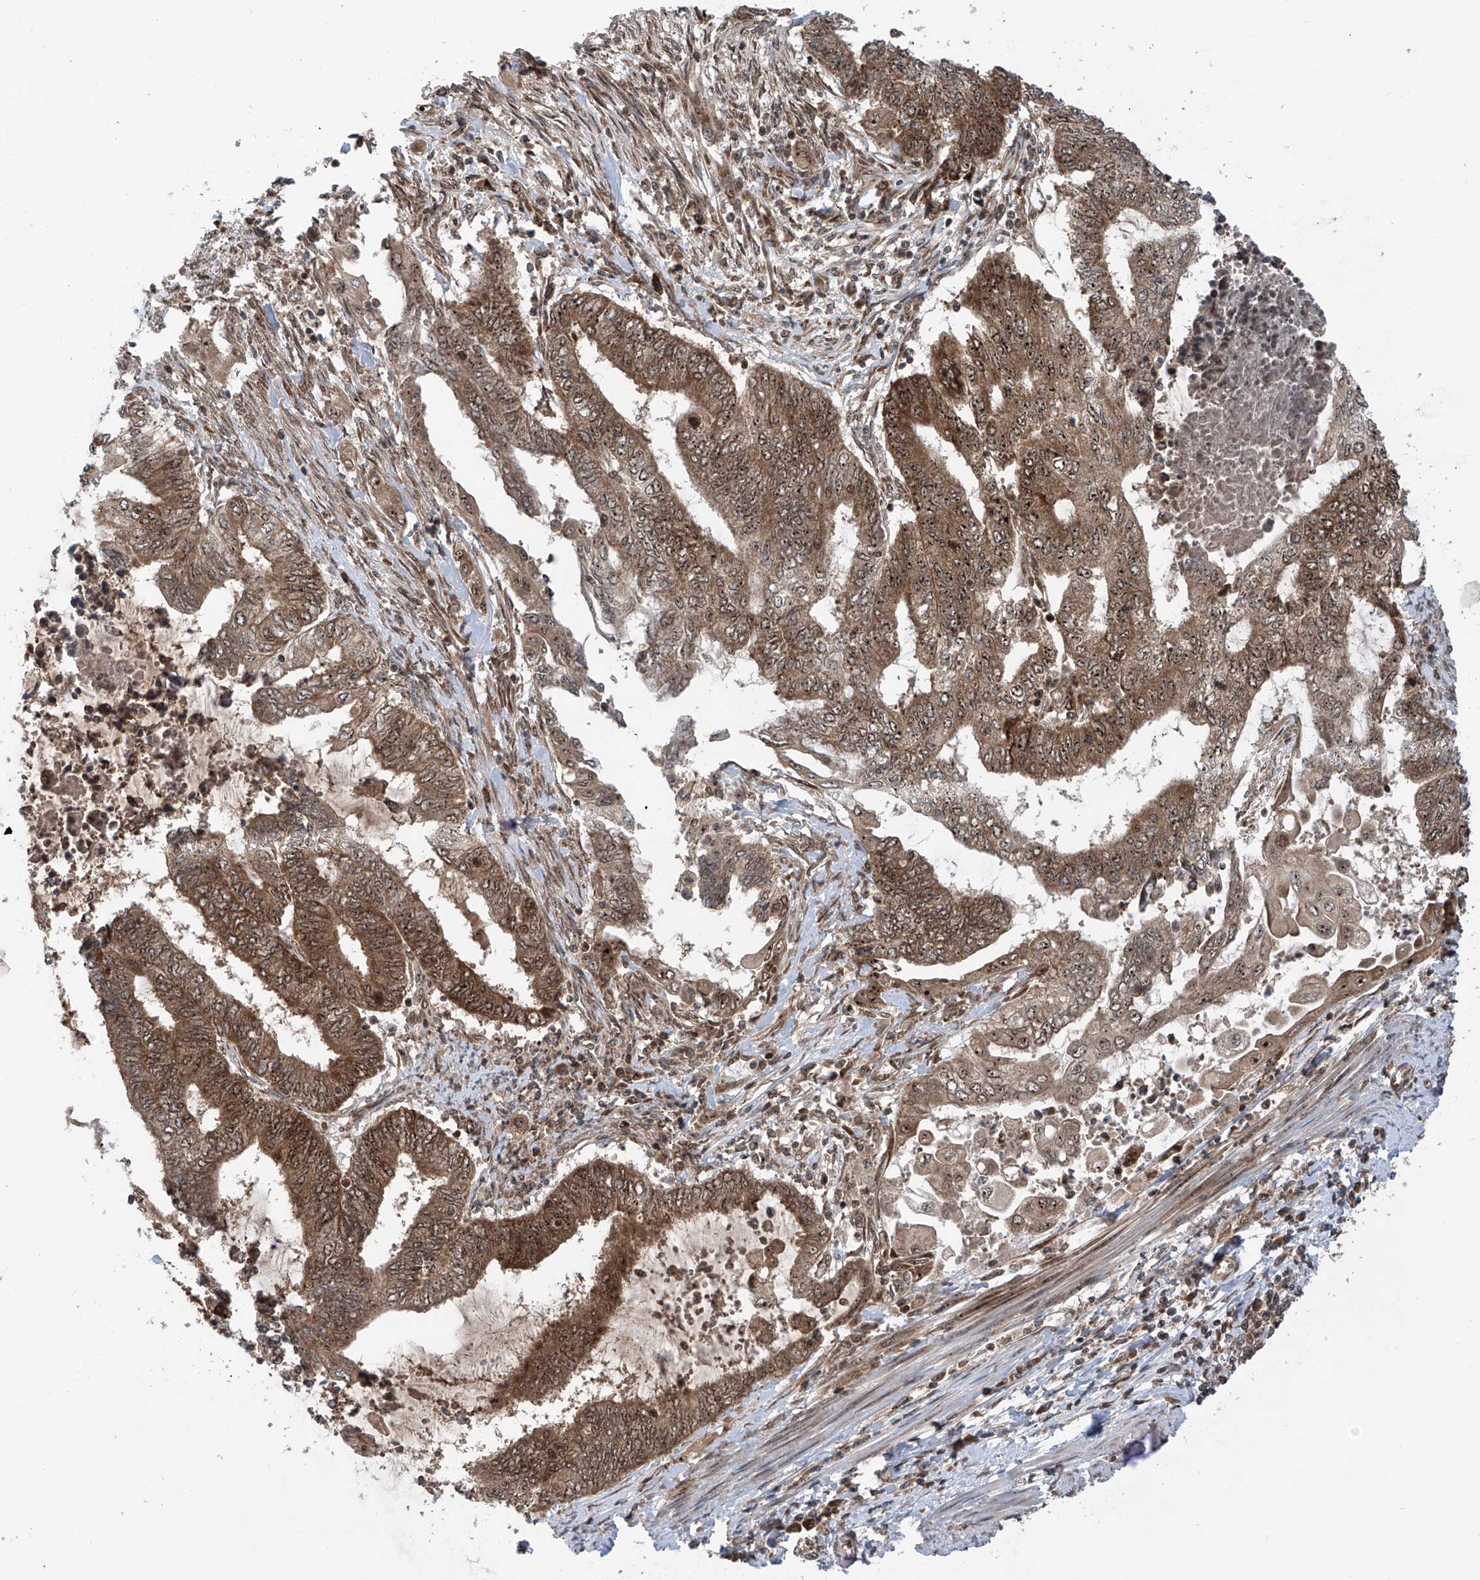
{"staining": {"intensity": "moderate", "quantity": ">75%", "location": "cytoplasmic/membranous,nuclear"}, "tissue": "endometrial cancer", "cell_type": "Tumor cells", "image_type": "cancer", "snomed": [{"axis": "morphology", "description": "Adenocarcinoma, NOS"}, {"axis": "topography", "description": "Uterus"}, {"axis": "topography", "description": "Endometrium"}], "caption": "High-magnification brightfield microscopy of adenocarcinoma (endometrial) stained with DAB (brown) and counterstained with hematoxylin (blue). tumor cells exhibit moderate cytoplasmic/membranous and nuclear expression is appreciated in approximately>75% of cells.", "gene": "C1orf131", "patient": {"sex": "female", "age": 70}}